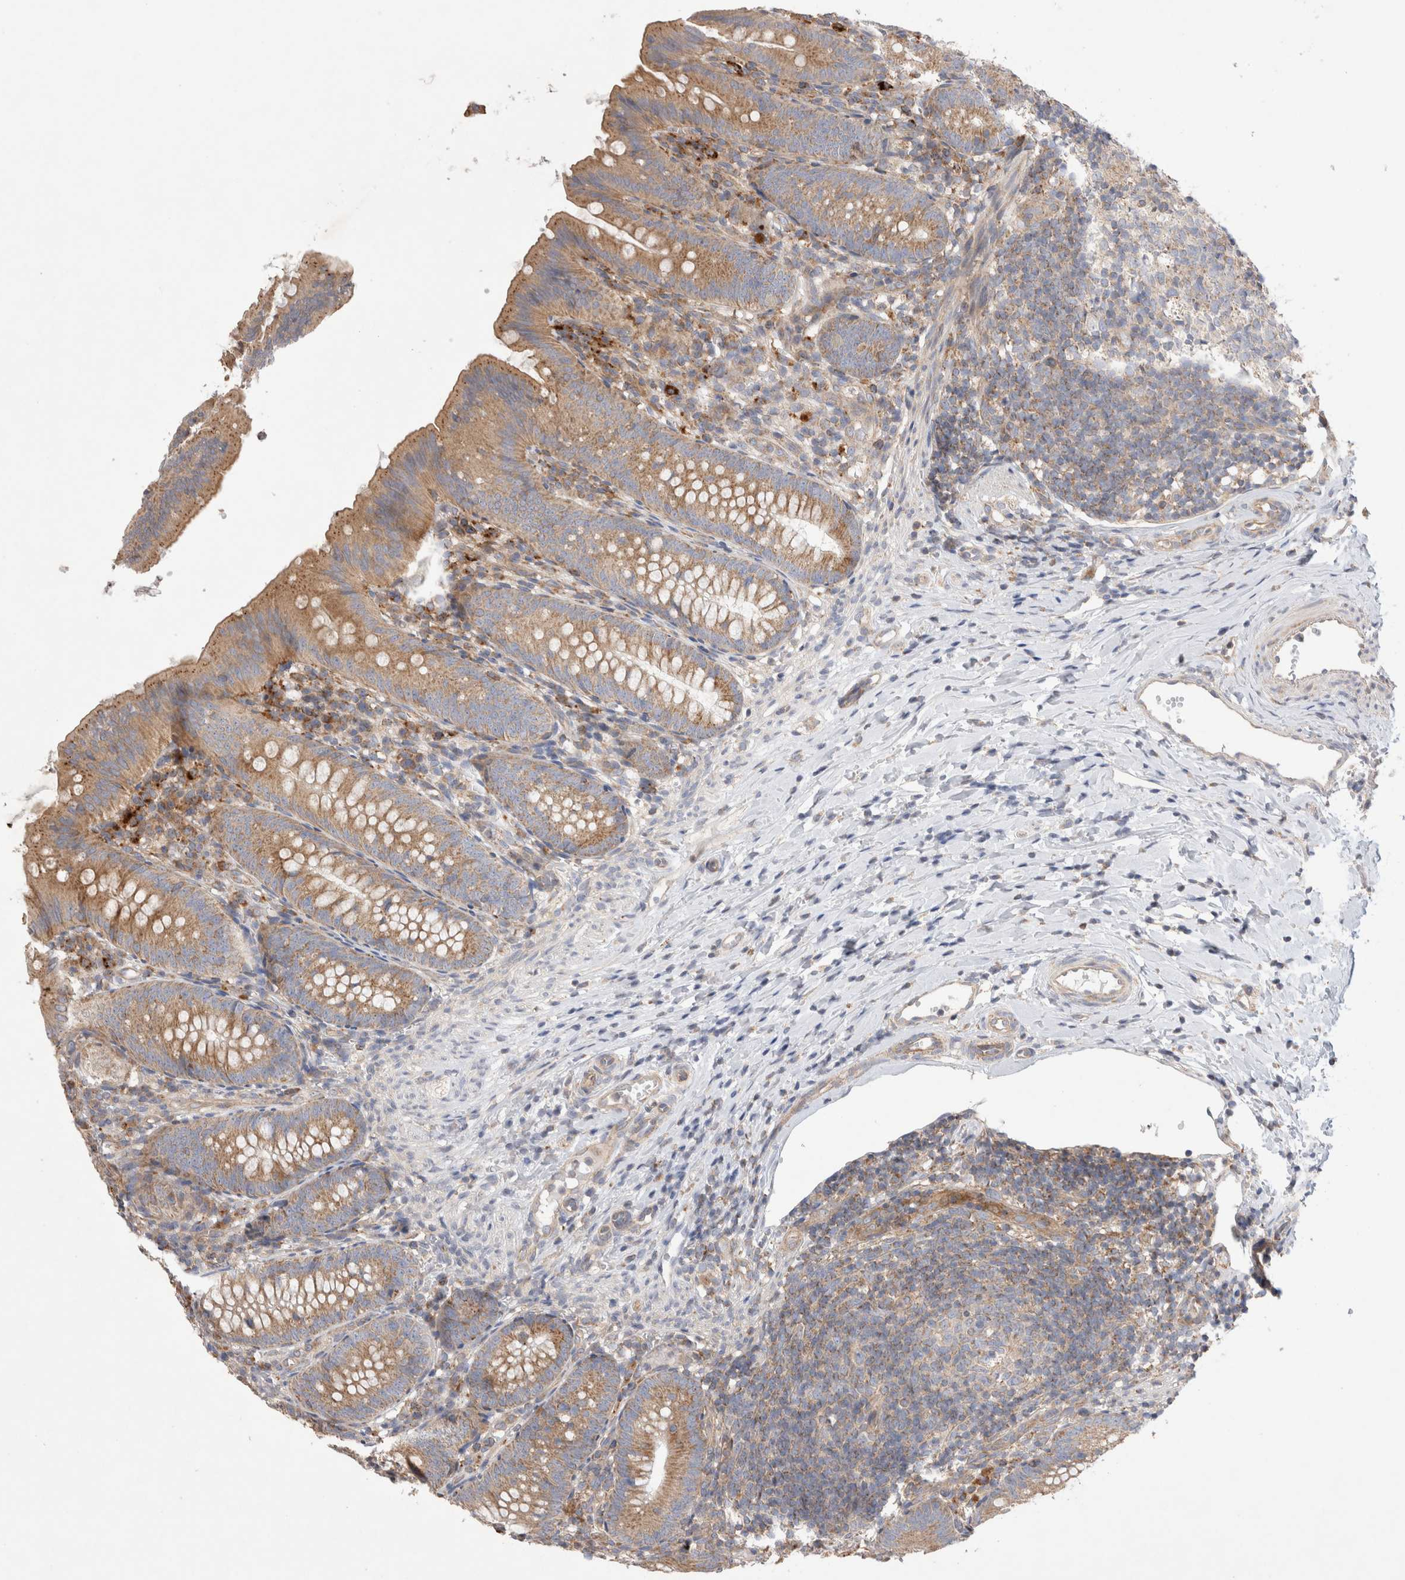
{"staining": {"intensity": "moderate", "quantity": ">75%", "location": "cytoplasmic/membranous"}, "tissue": "appendix", "cell_type": "Glandular cells", "image_type": "normal", "snomed": [{"axis": "morphology", "description": "Normal tissue, NOS"}, {"axis": "topography", "description": "Appendix"}], "caption": "The histopathology image shows immunohistochemical staining of normal appendix. There is moderate cytoplasmic/membranous staining is seen in about >75% of glandular cells.", "gene": "TBC1D16", "patient": {"sex": "male", "age": 1}}